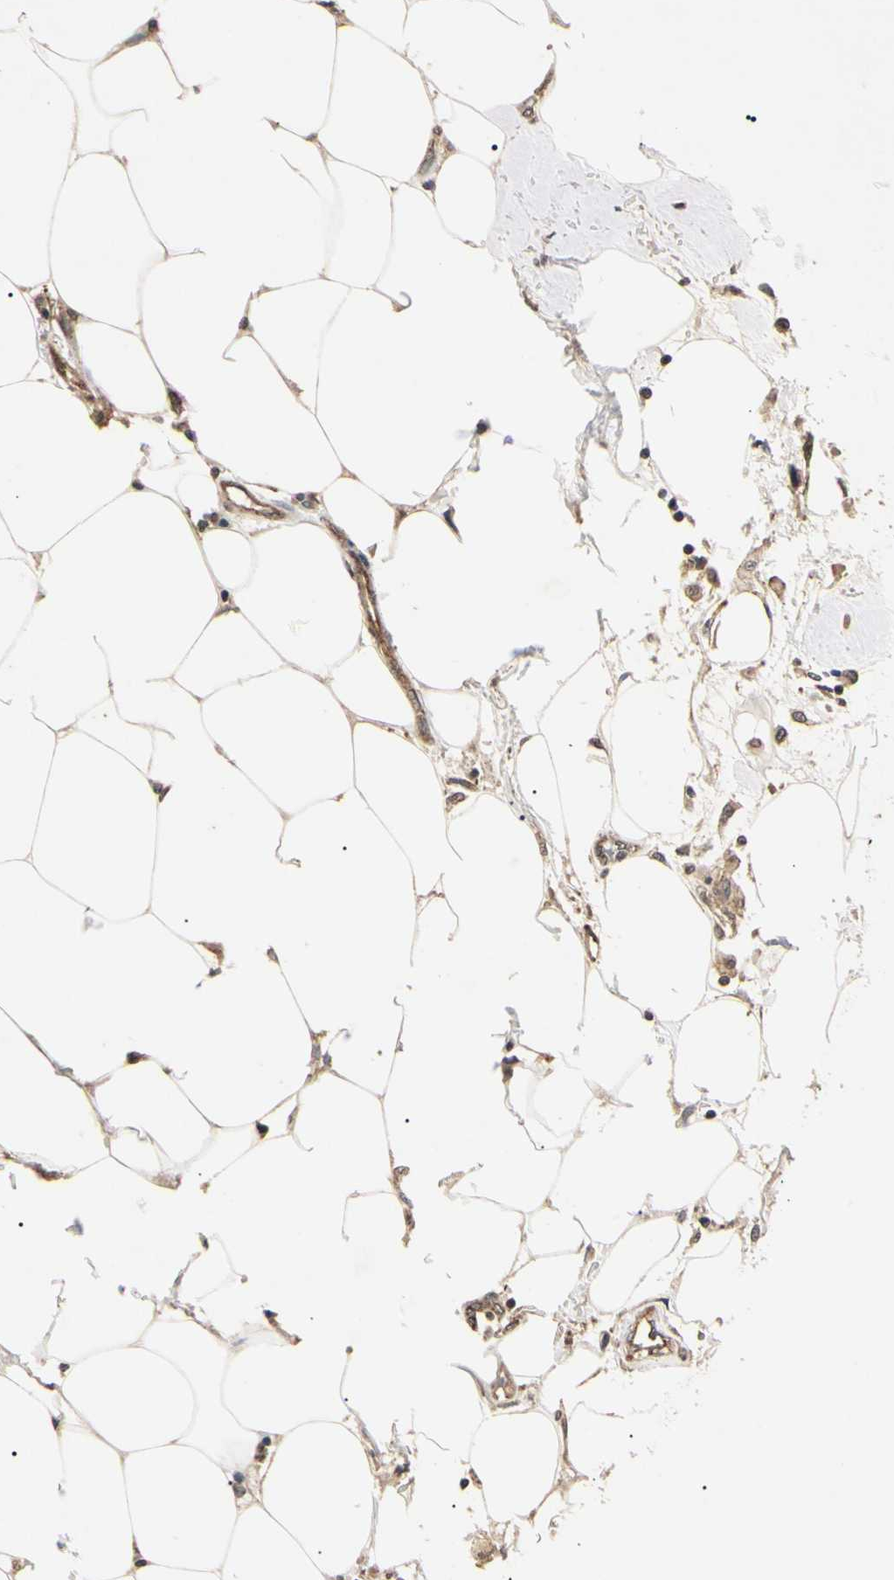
{"staining": {"intensity": "moderate", "quantity": "25%-75%", "location": "cytoplasmic/membranous"}, "tissue": "breast cancer", "cell_type": "Tumor cells", "image_type": "cancer", "snomed": [{"axis": "morphology", "description": "Duct carcinoma"}, {"axis": "topography", "description": "Breast"}], "caption": "This photomicrograph displays breast invasive ductal carcinoma stained with immunohistochemistry to label a protein in brown. The cytoplasmic/membranous of tumor cells show moderate positivity for the protein. Nuclei are counter-stained blue.", "gene": "EPN1", "patient": {"sex": "female", "age": 80}}